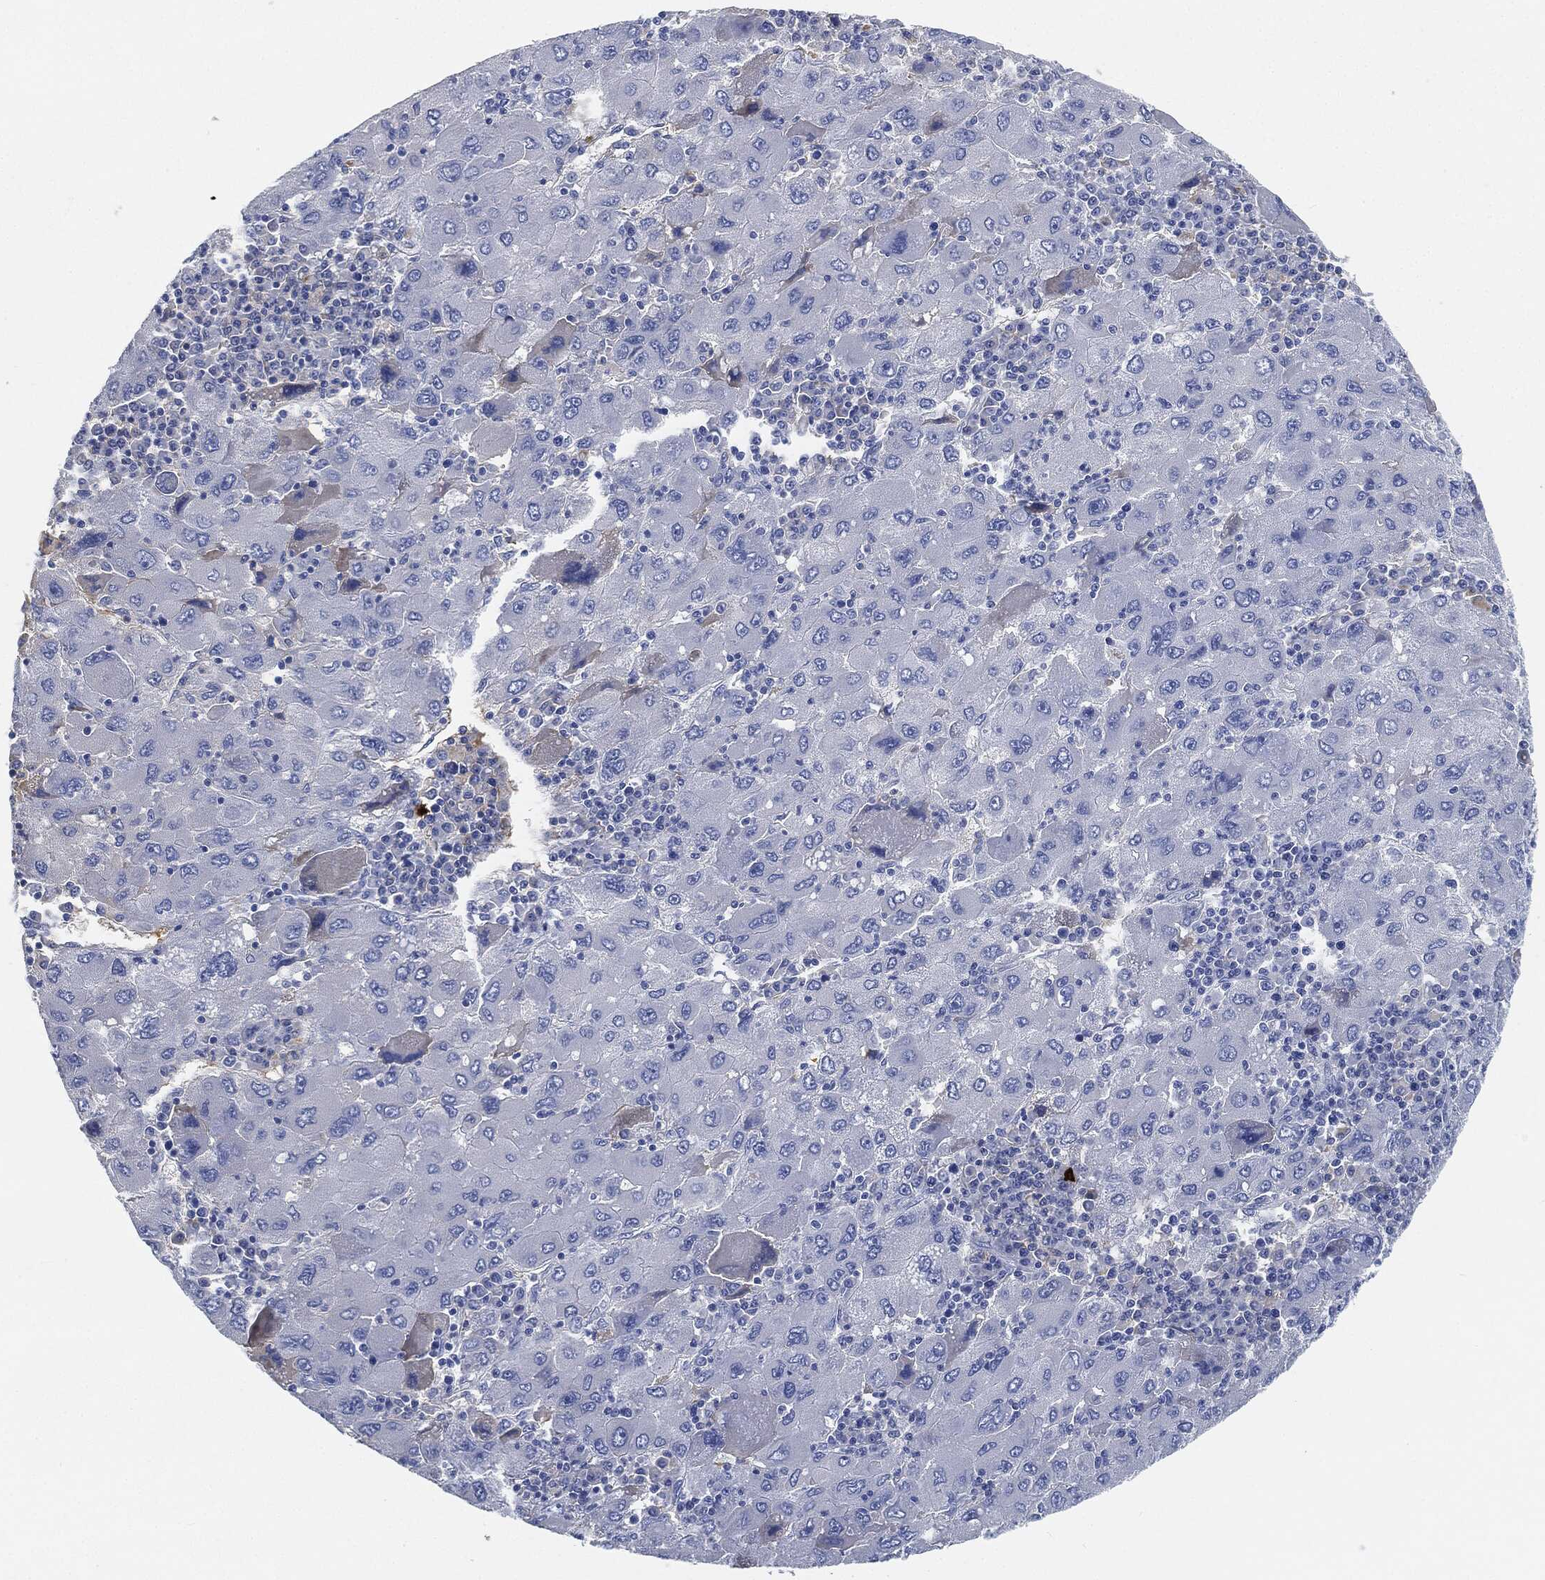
{"staining": {"intensity": "negative", "quantity": "none", "location": "none"}, "tissue": "liver cancer", "cell_type": "Tumor cells", "image_type": "cancer", "snomed": [{"axis": "morphology", "description": "Carcinoma, Hepatocellular, NOS"}, {"axis": "topography", "description": "Liver"}], "caption": "There is no significant expression in tumor cells of hepatocellular carcinoma (liver). (Immunohistochemistry, brightfield microscopy, high magnification).", "gene": "IGLV6-57", "patient": {"sex": "male", "age": 75}}